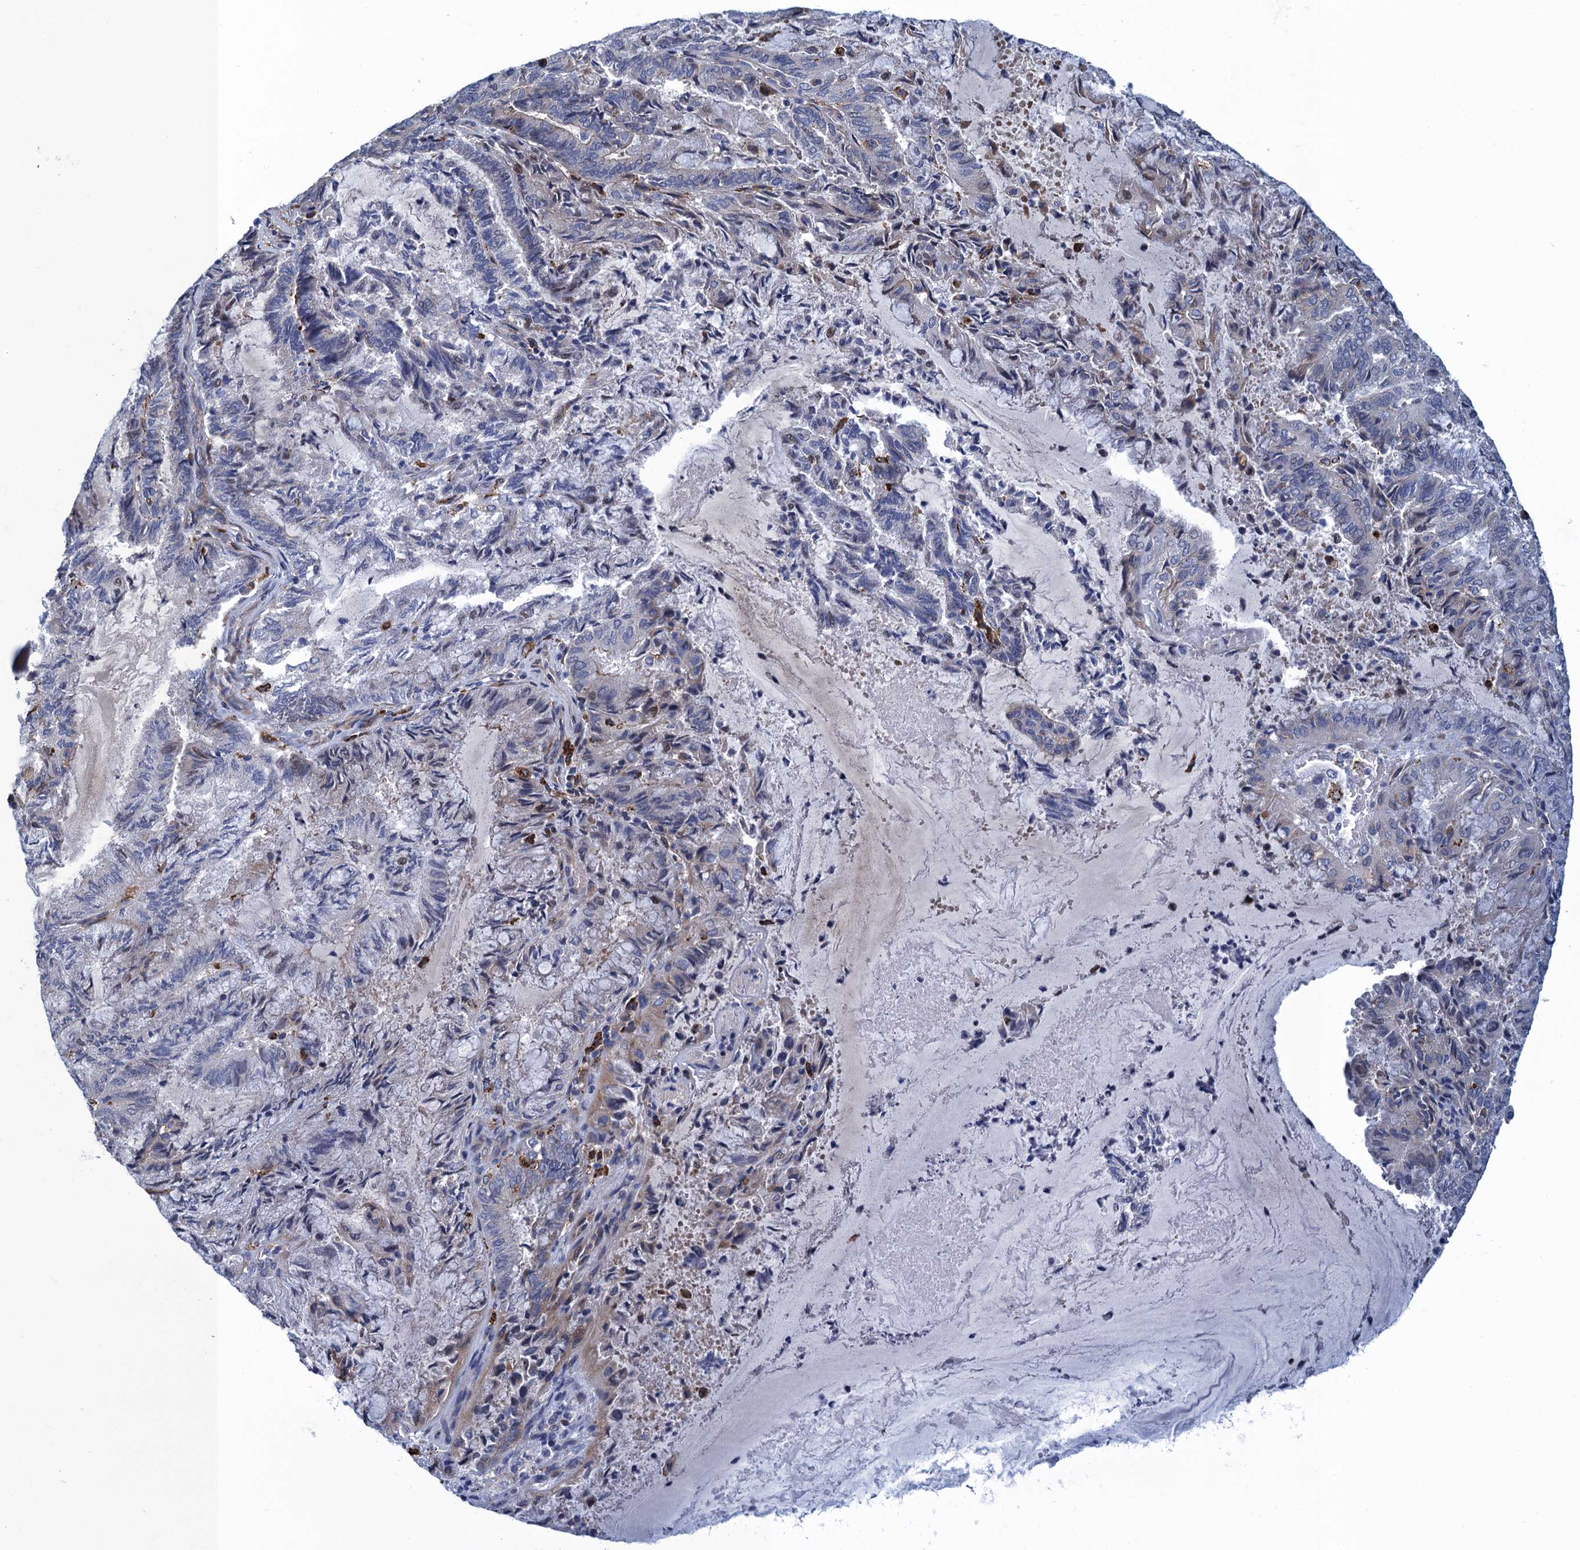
{"staining": {"intensity": "negative", "quantity": "none", "location": "none"}, "tissue": "endometrial cancer", "cell_type": "Tumor cells", "image_type": "cancer", "snomed": [{"axis": "morphology", "description": "Adenocarcinoma, NOS"}, {"axis": "topography", "description": "Endometrium"}], "caption": "Endometrial cancer was stained to show a protein in brown. There is no significant staining in tumor cells.", "gene": "DNHD1", "patient": {"sex": "female", "age": 80}}